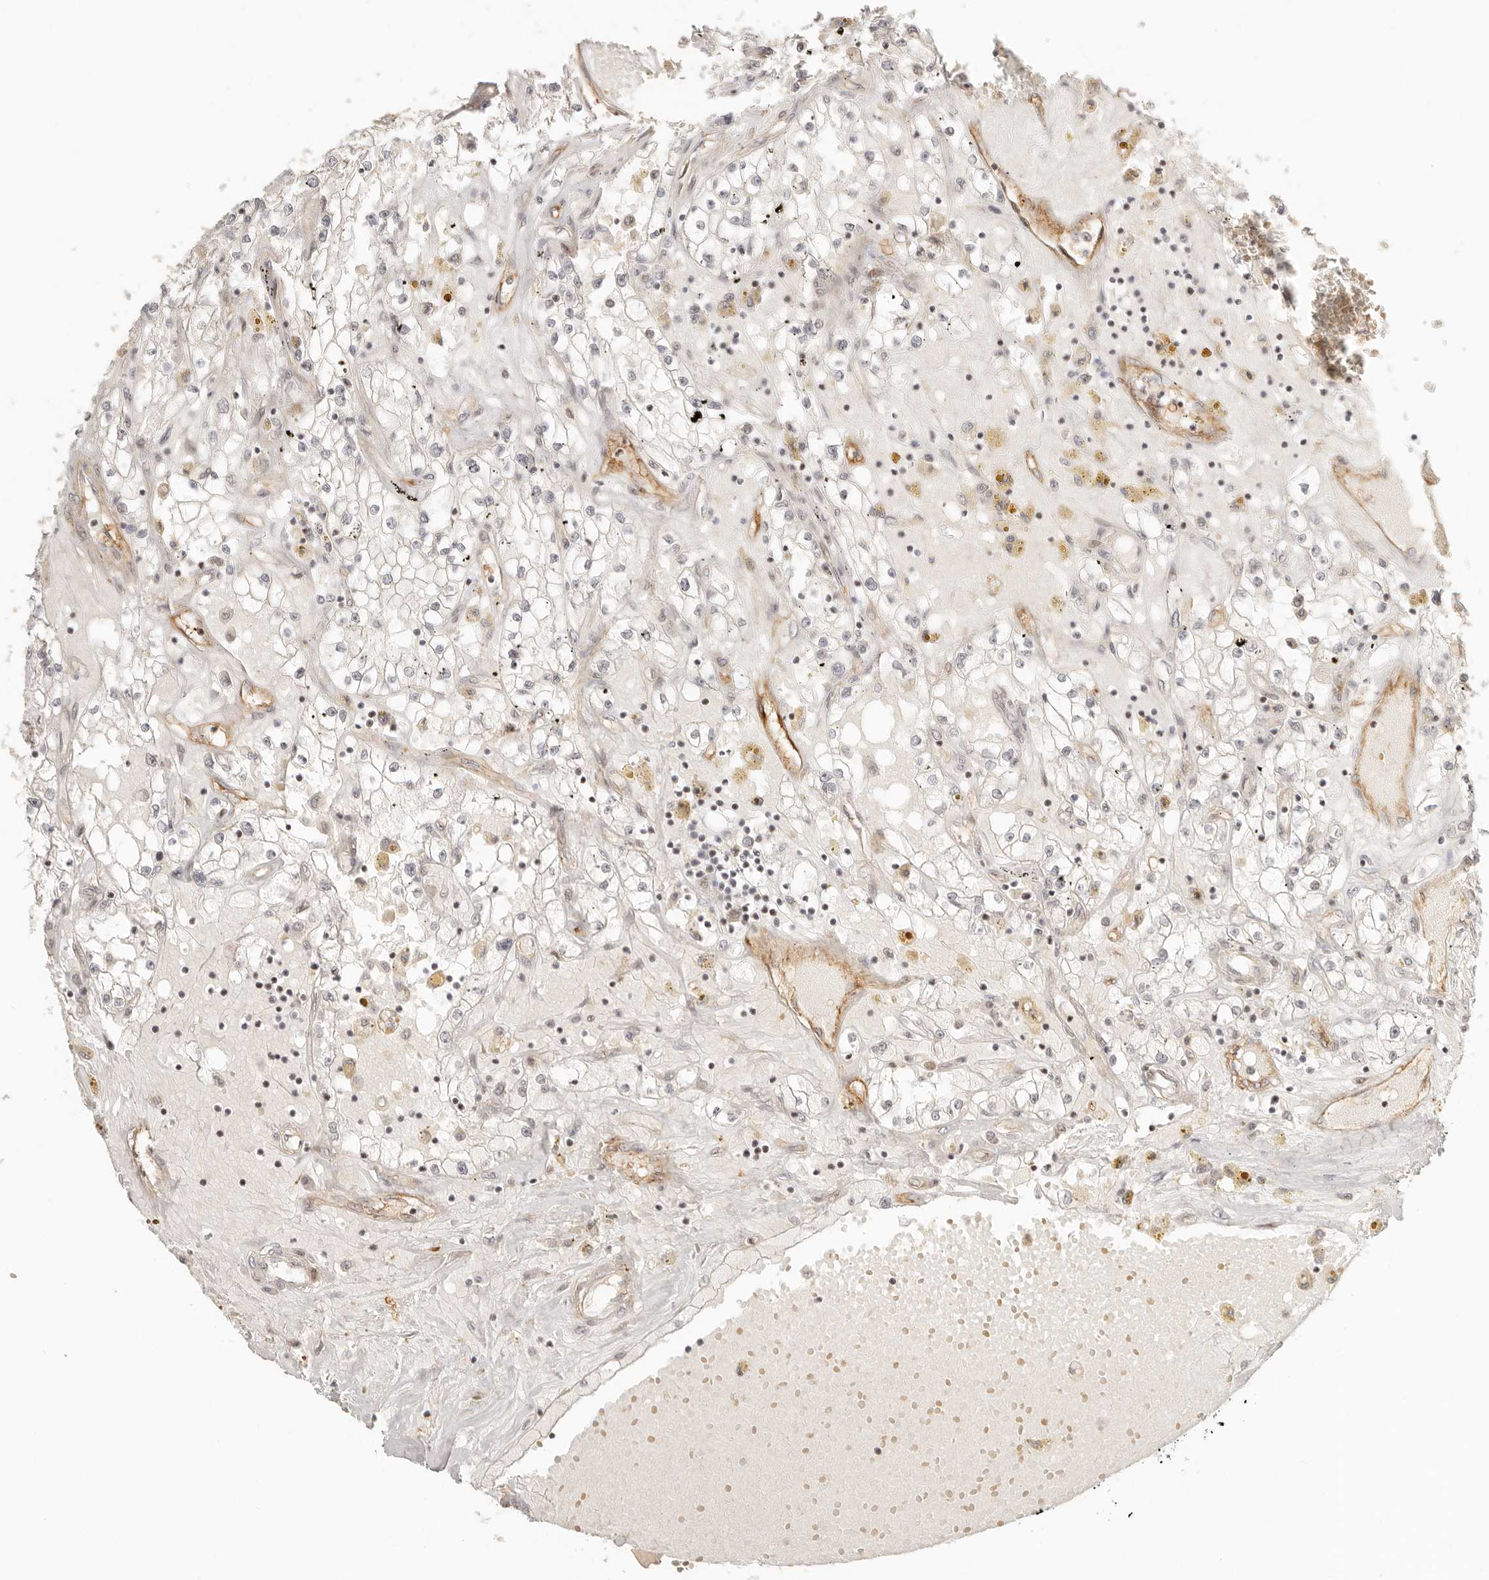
{"staining": {"intensity": "negative", "quantity": "none", "location": "none"}, "tissue": "renal cancer", "cell_type": "Tumor cells", "image_type": "cancer", "snomed": [{"axis": "morphology", "description": "Adenocarcinoma, NOS"}, {"axis": "topography", "description": "Kidney"}], "caption": "Tumor cells are negative for brown protein staining in renal cancer.", "gene": "GABPA", "patient": {"sex": "male", "age": 56}}